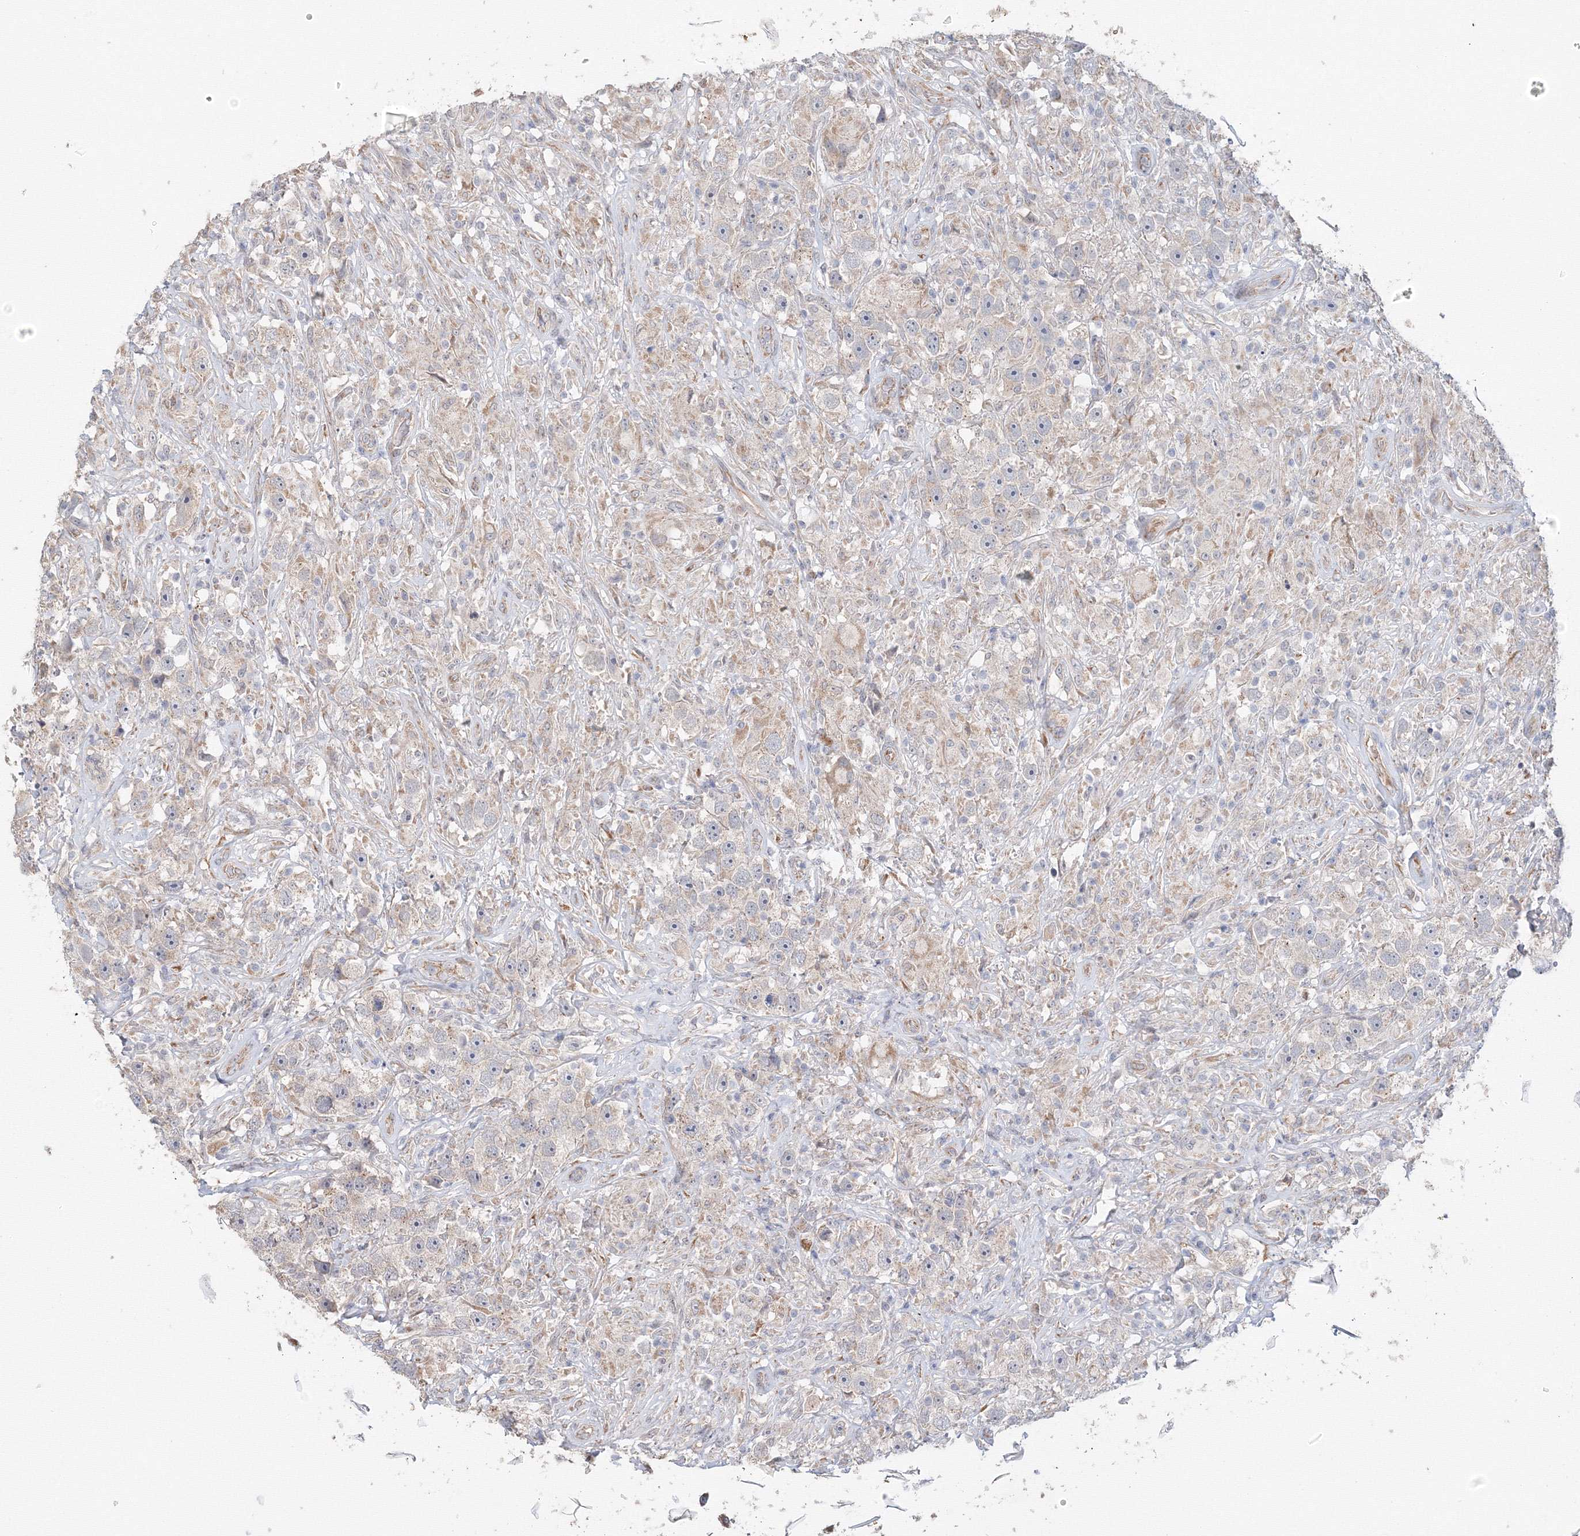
{"staining": {"intensity": "negative", "quantity": "none", "location": "none"}, "tissue": "testis cancer", "cell_type": "Tumor cells", "image_type": "cancer", "snomed": [{"axis": "morphology", "description": "Seminoma, NOS"}, {"axis": "topography", "description": "Testis"}], "caption": "Tumor cells are negative for brown protein staining in testis seminoma.", "gene": "DHRS12", "patient": {"sex": "male", "age": 49}}